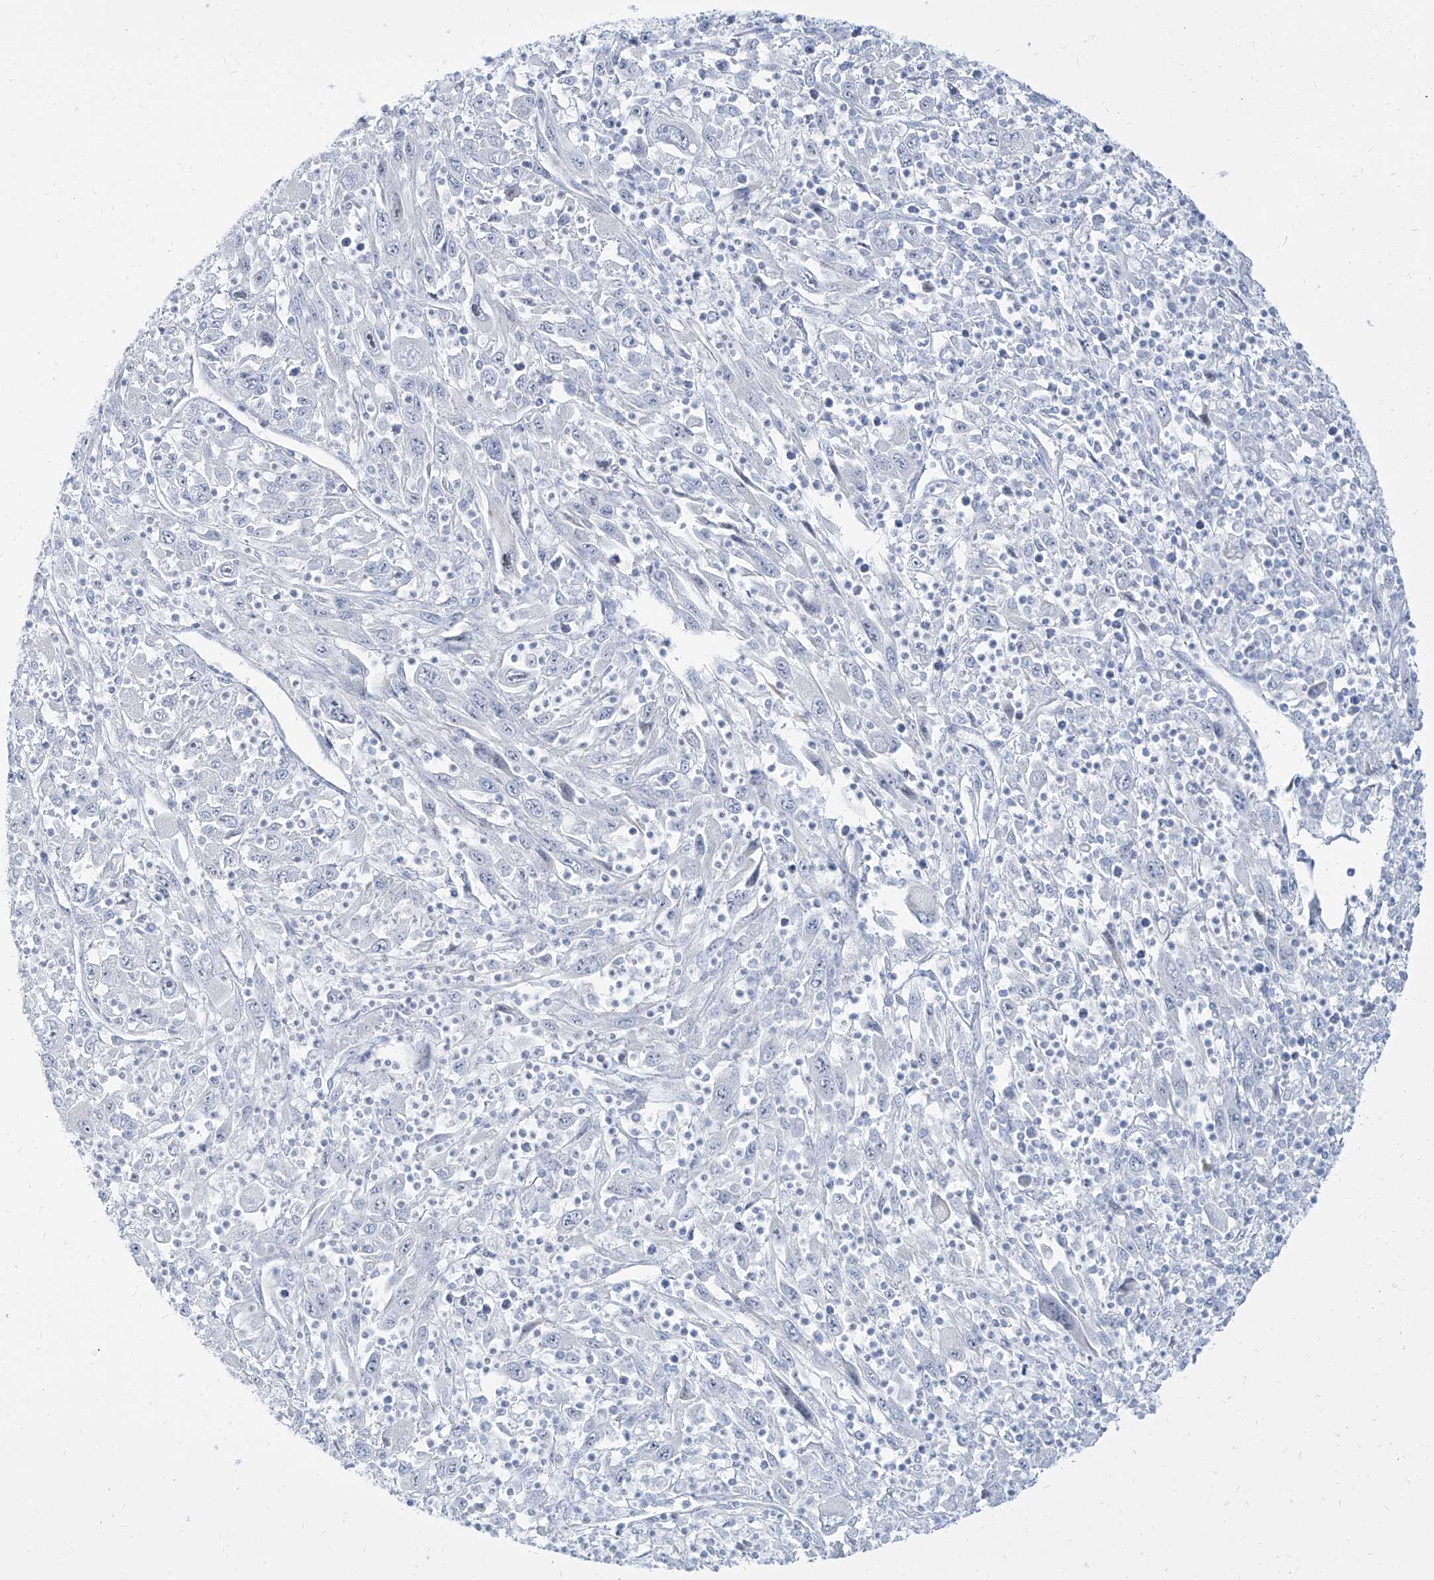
{"staining": {"intensity": "negative", "quantity": "none", "location": "none"}, "tissue": "melanoma", "cell_type": "Tumor cells", "image_type": "cancer", "snomed": [{"axis": "morphology", "description": "Malignant melanoma, Metastatic site"}, {"axis": "topography", "description": "Skin"}], "caption": "High power microscopy image of an immunohistochemistry image of malignant melanoma (metastatic site), revealing no significant expression in tumor cells.", "gene": "TXLNB", "patient": {"sex": "female", "age": 56}}